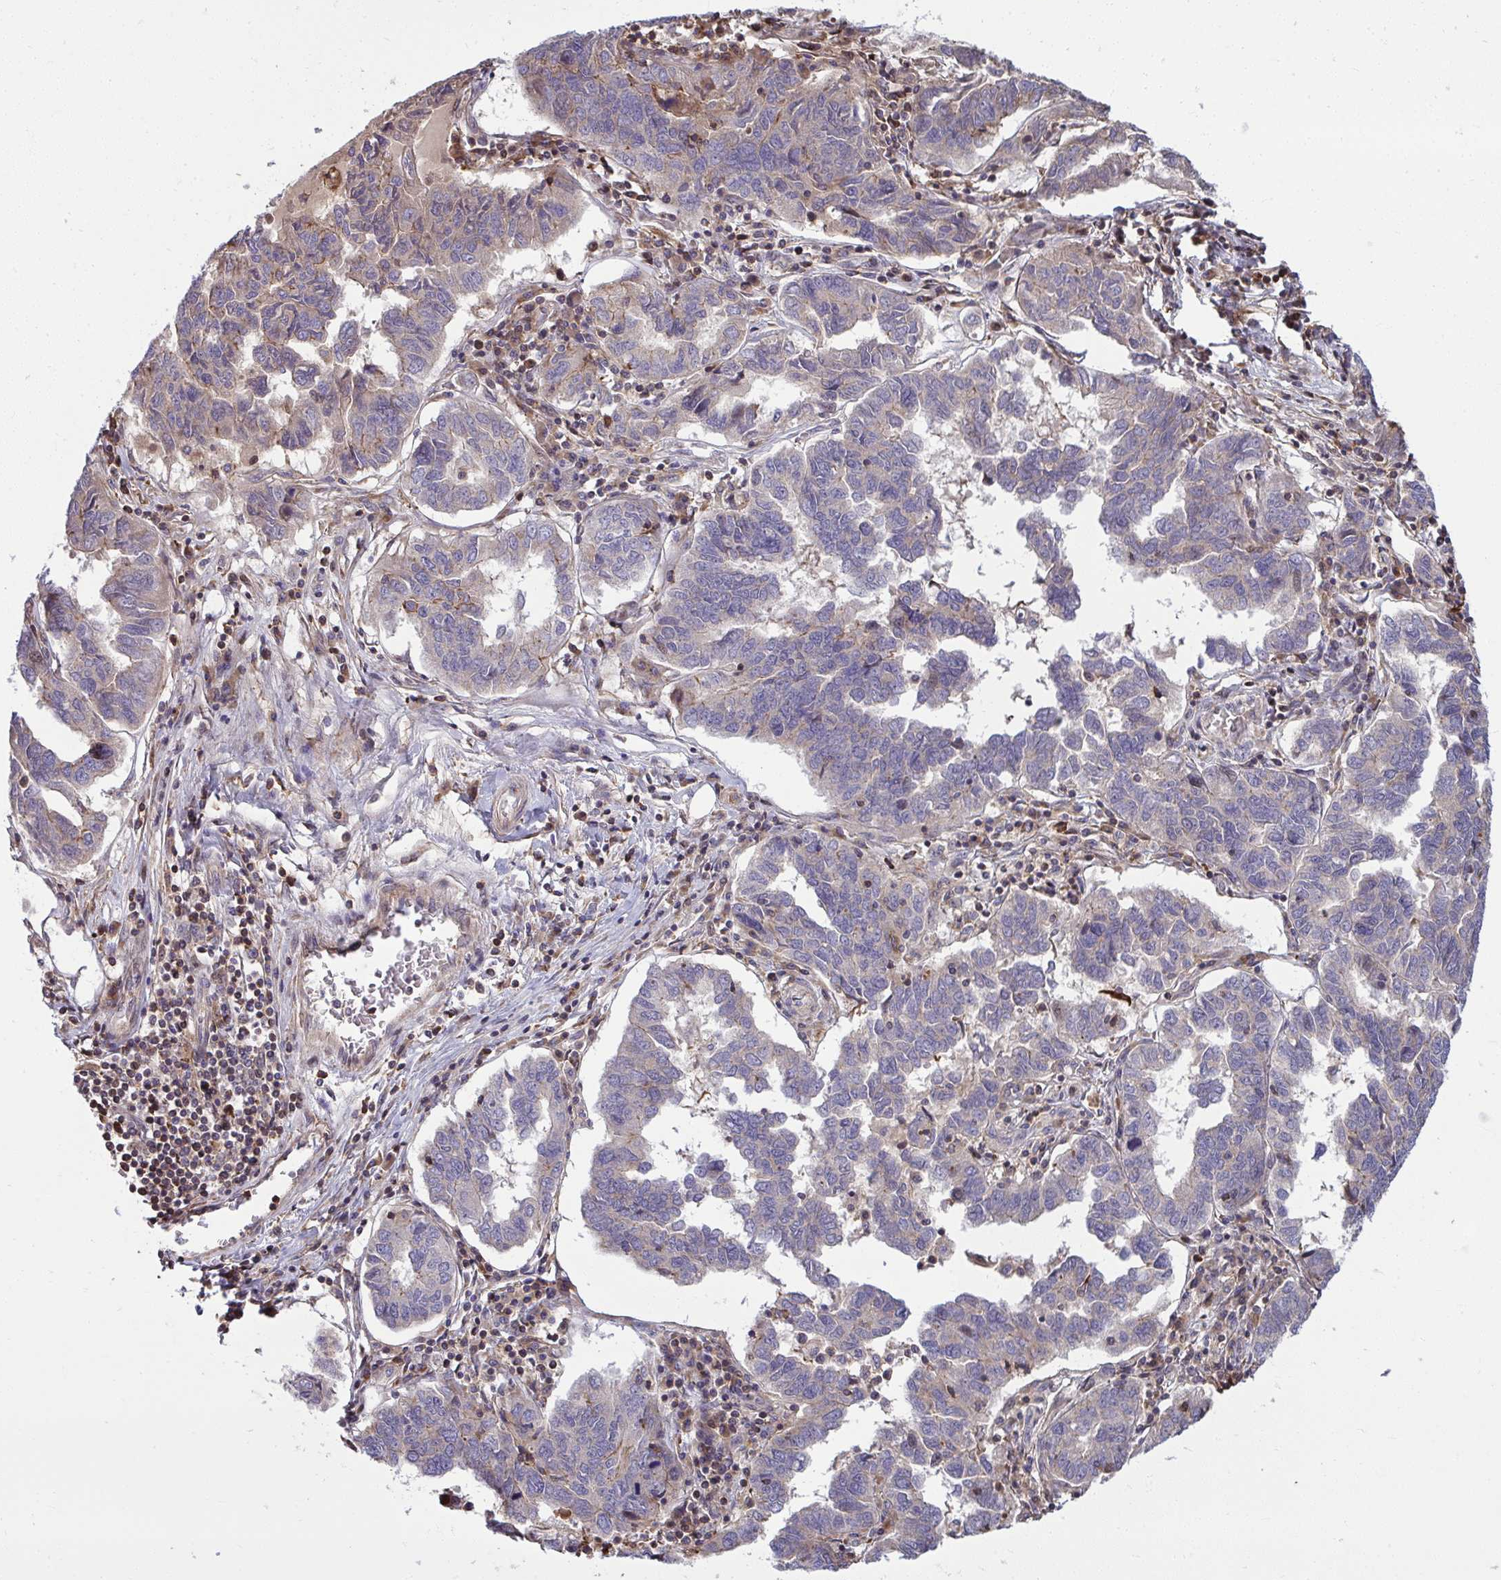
{"staining": {"intensity": "negative", "quantity": "none", "location": "none"}, "tissue": "ovarian cancer", "cell_type": "Tumor cells", "image_type": "cancer", "snomed": [{"axis": "morphology", "description": "Cystadenocarcinoma, serous, NOS"}, {"axis": "topography", "description": "Ovary"}], "caption": "Immunohistochemical staining of human ovarian cancer reveals no significant expression in tumor cells.", "gene": "ZSCAN9", "patient": {"sex": "female", "age": 64}}